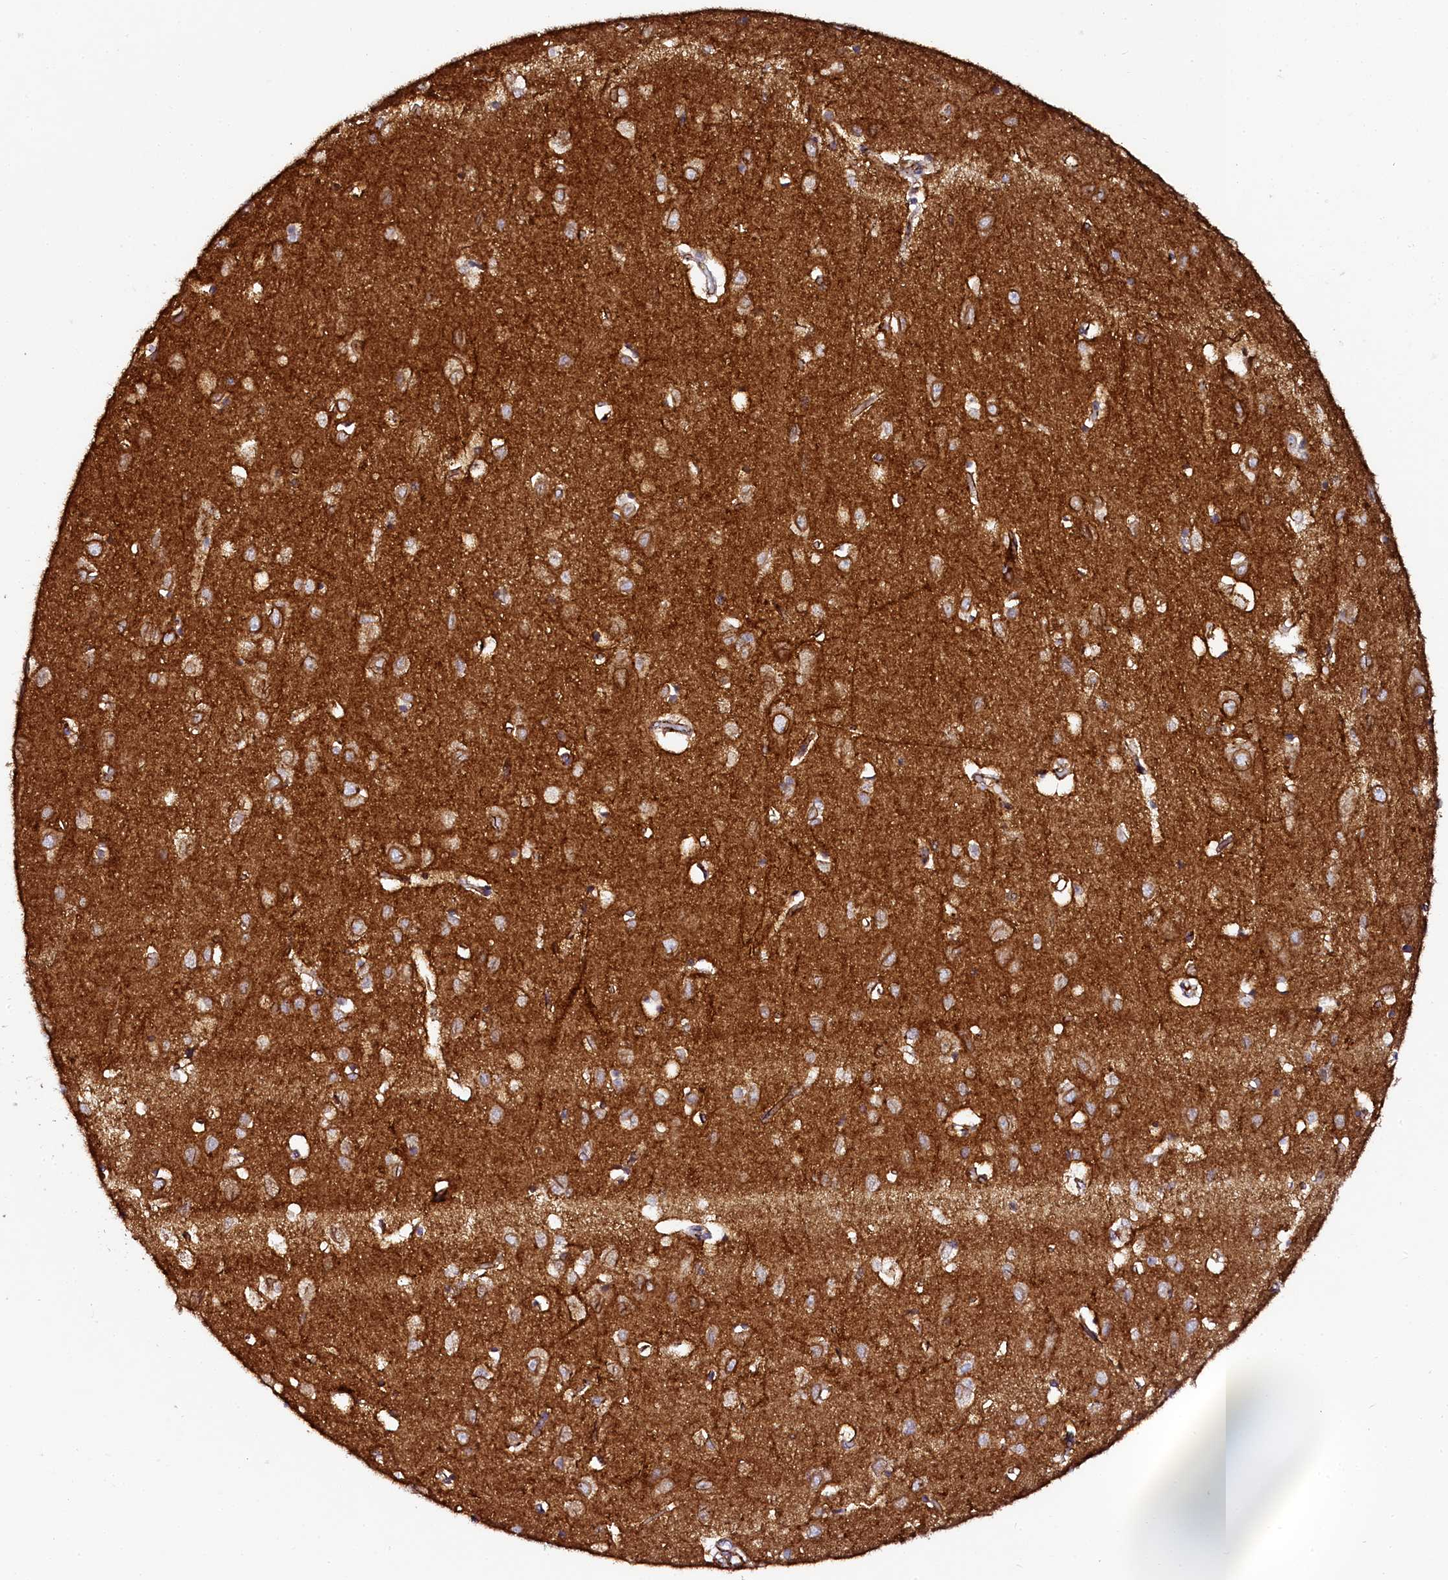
{"staining": {"intensity": "weak", "quantity": "25%-75%", "location": "cytoplasmic/membranous"}, "tissue": "cerebral cortex", "cell_type": "Endothelial cells", "image_type": "normal", "snomed": [{"axis": "morphology", "description": "Normal tissue, NOS"}, {"axis": "topography", "description": "Cerebral cortex"}], "caption": "Immunohistochemistry (IHC) of unremarkable human cerebral cortex shows low levels of weak cytoplasmic/membranous staining in approximately 25%-75% of endothelial cells.", "gene": "AAAS", "patient": {"sex": "female", "age": 64}}